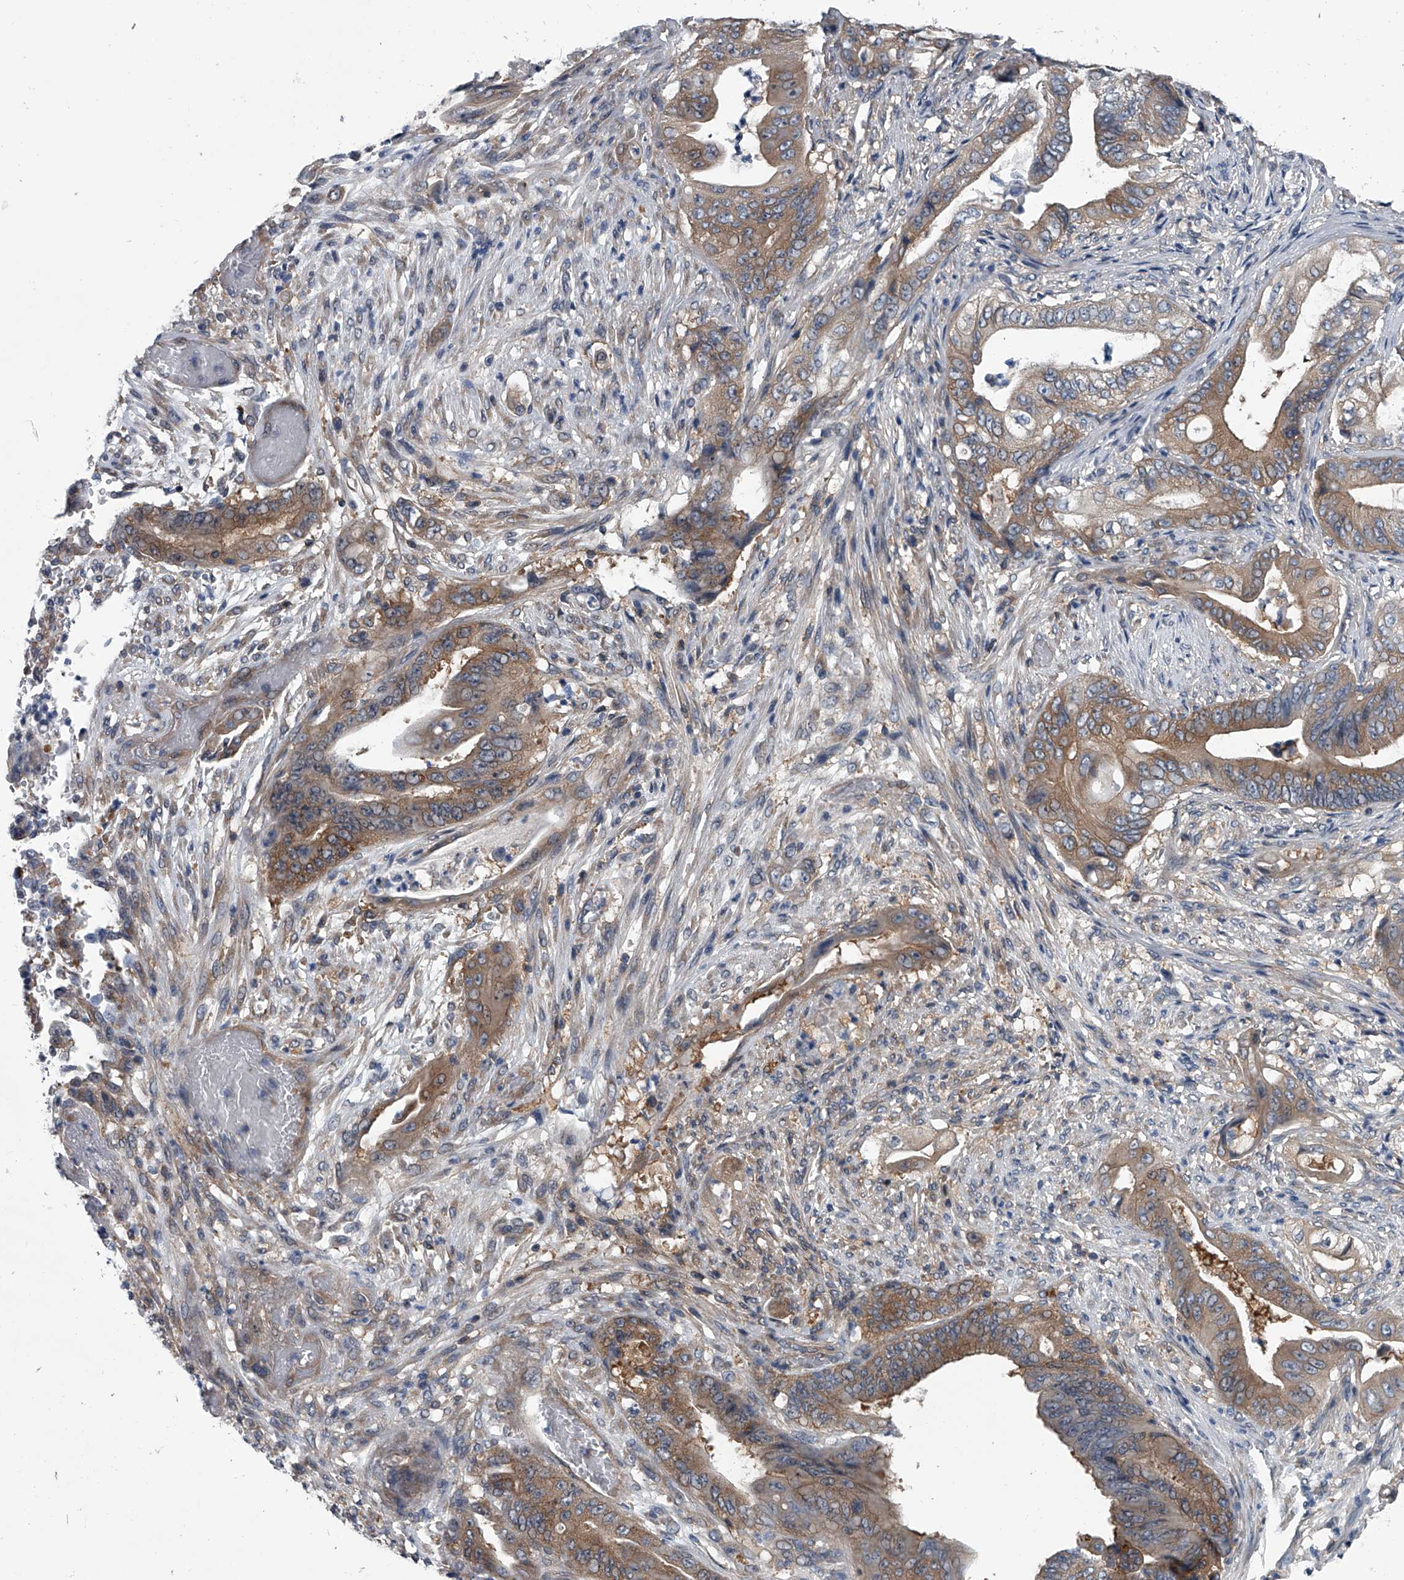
{"staining": {"intensity": "moderate", "quantity": ">75%", "location": "cytoplasmic/membranous"}, "tissue": "stomach cancer", "cell_type": "Tumor cells", "image_type": "cancer", "snomed": [{"axis": "morphology", "description": "Adenocarcinoma, NOS"}, {"axis": "topography", "description": "Stomach"}], "caption": "Stomach adenocarcinoma was stained to show a protein in brown. There is medium levels of moderate cytoplasmic/membranous staining in about >75% of tumor cells. The staining was performed using DAB (3,3'-diaminobenzidine) to visualize the protein expression in brown, while the nuclei were stained in blue with hematoxylin (Magnification: 20x).", "gene": "PPP2R5D", "patient": {"sex": "female", "age": 73}}